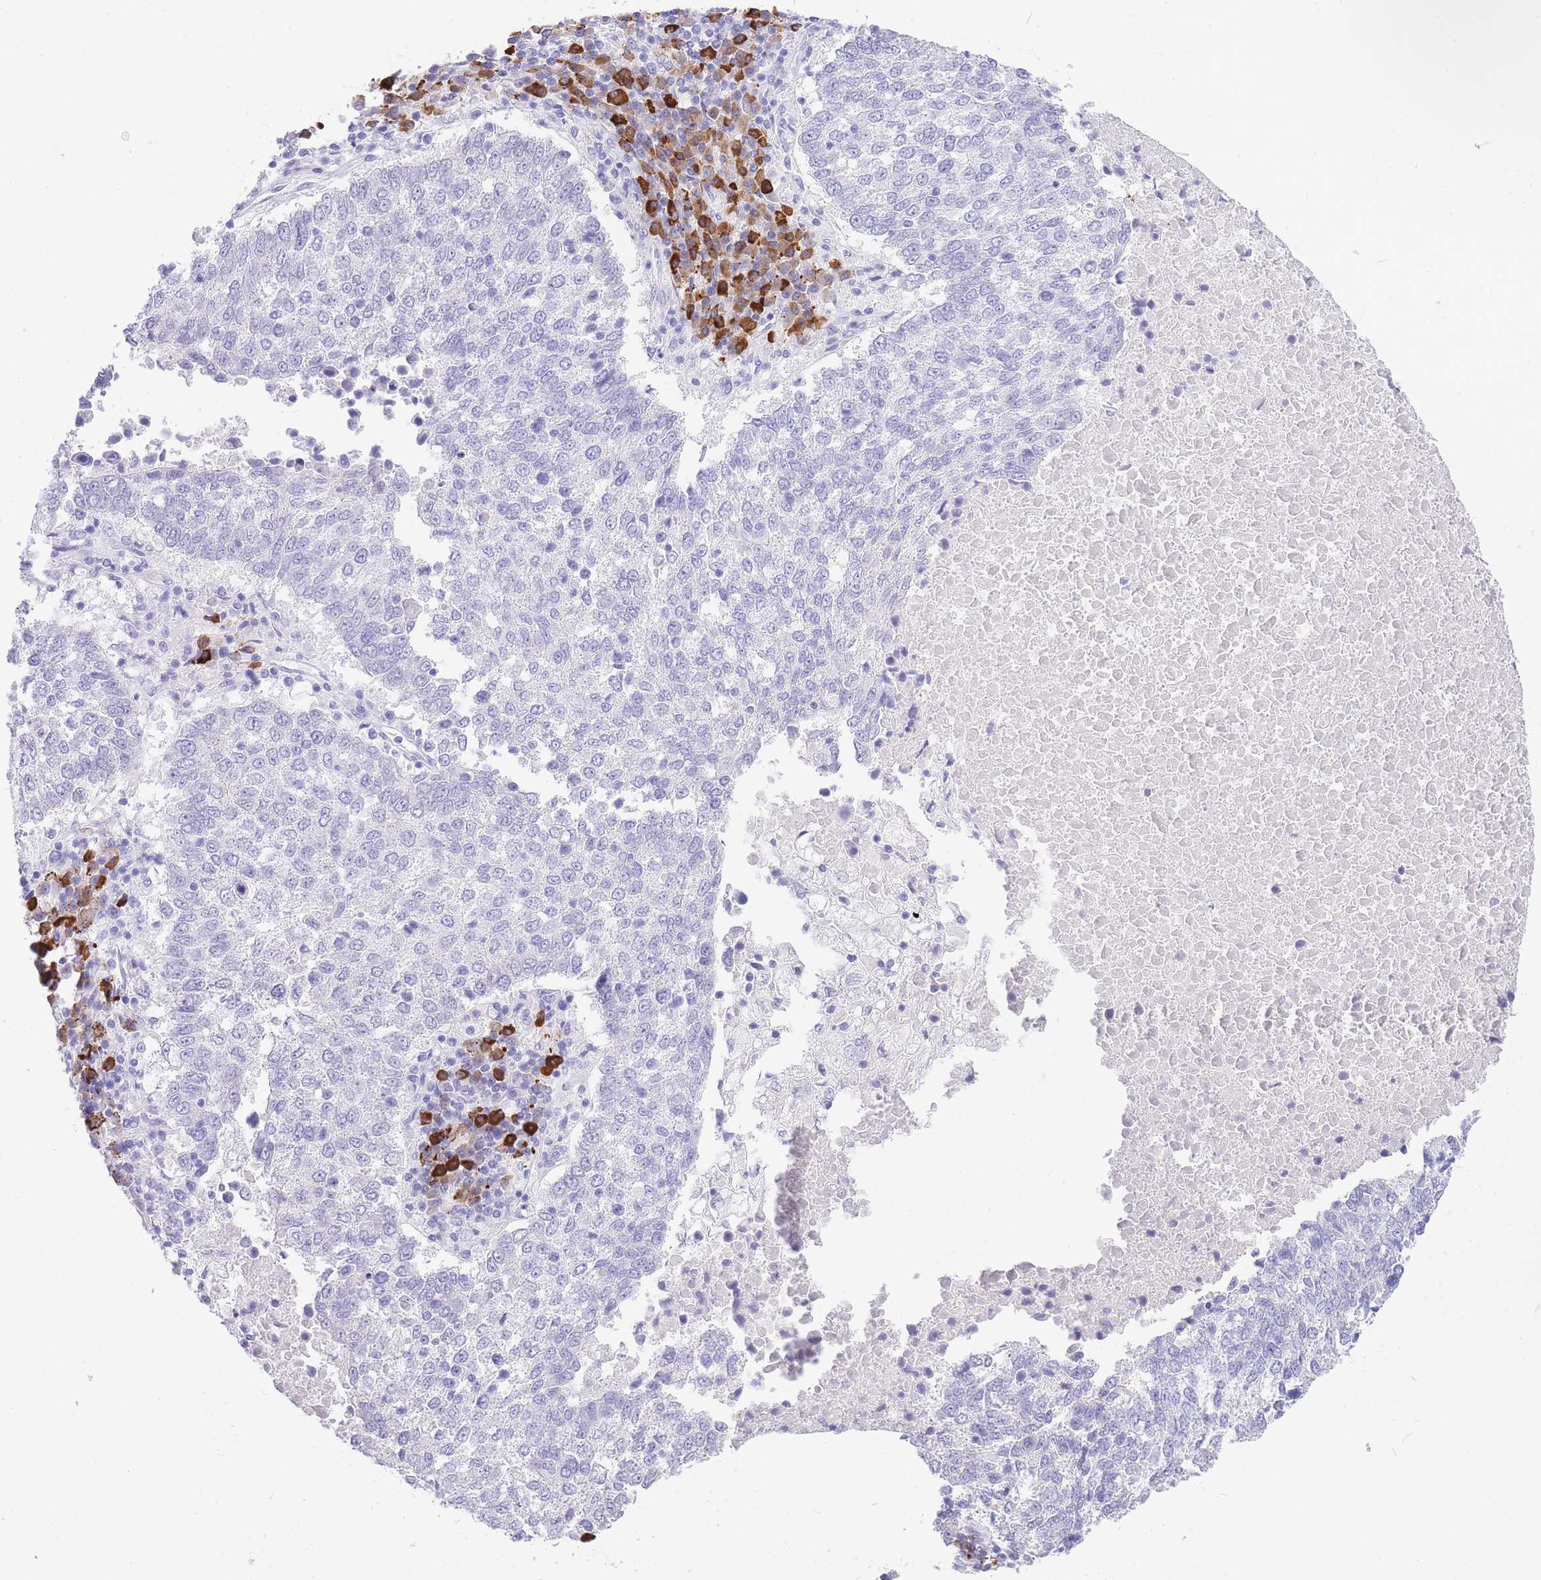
{"staining": {"intensity": "negative", "quantity": "none", "location": "none"}, "tissue": "lung cancer", "cell_type": "Tumor cells", "image_type": "cancer", "snomed": [{"axis": "morphology", "description": "Squamous cell carcinoma, NOS"}, {"axis": "topography", "description": "Lung"}], "caption": "Protein analysis of squamous cell carcinoma (lung) exhibits no significant staining in tumor cells. Brightfield microscopy of immunohistochemistry (IHC) stained with DAB (brown) and hematoxylin (blue), captured at high magnification.", "gene": "ZFP62", "patient": {"sex": "male", "age": 73}}